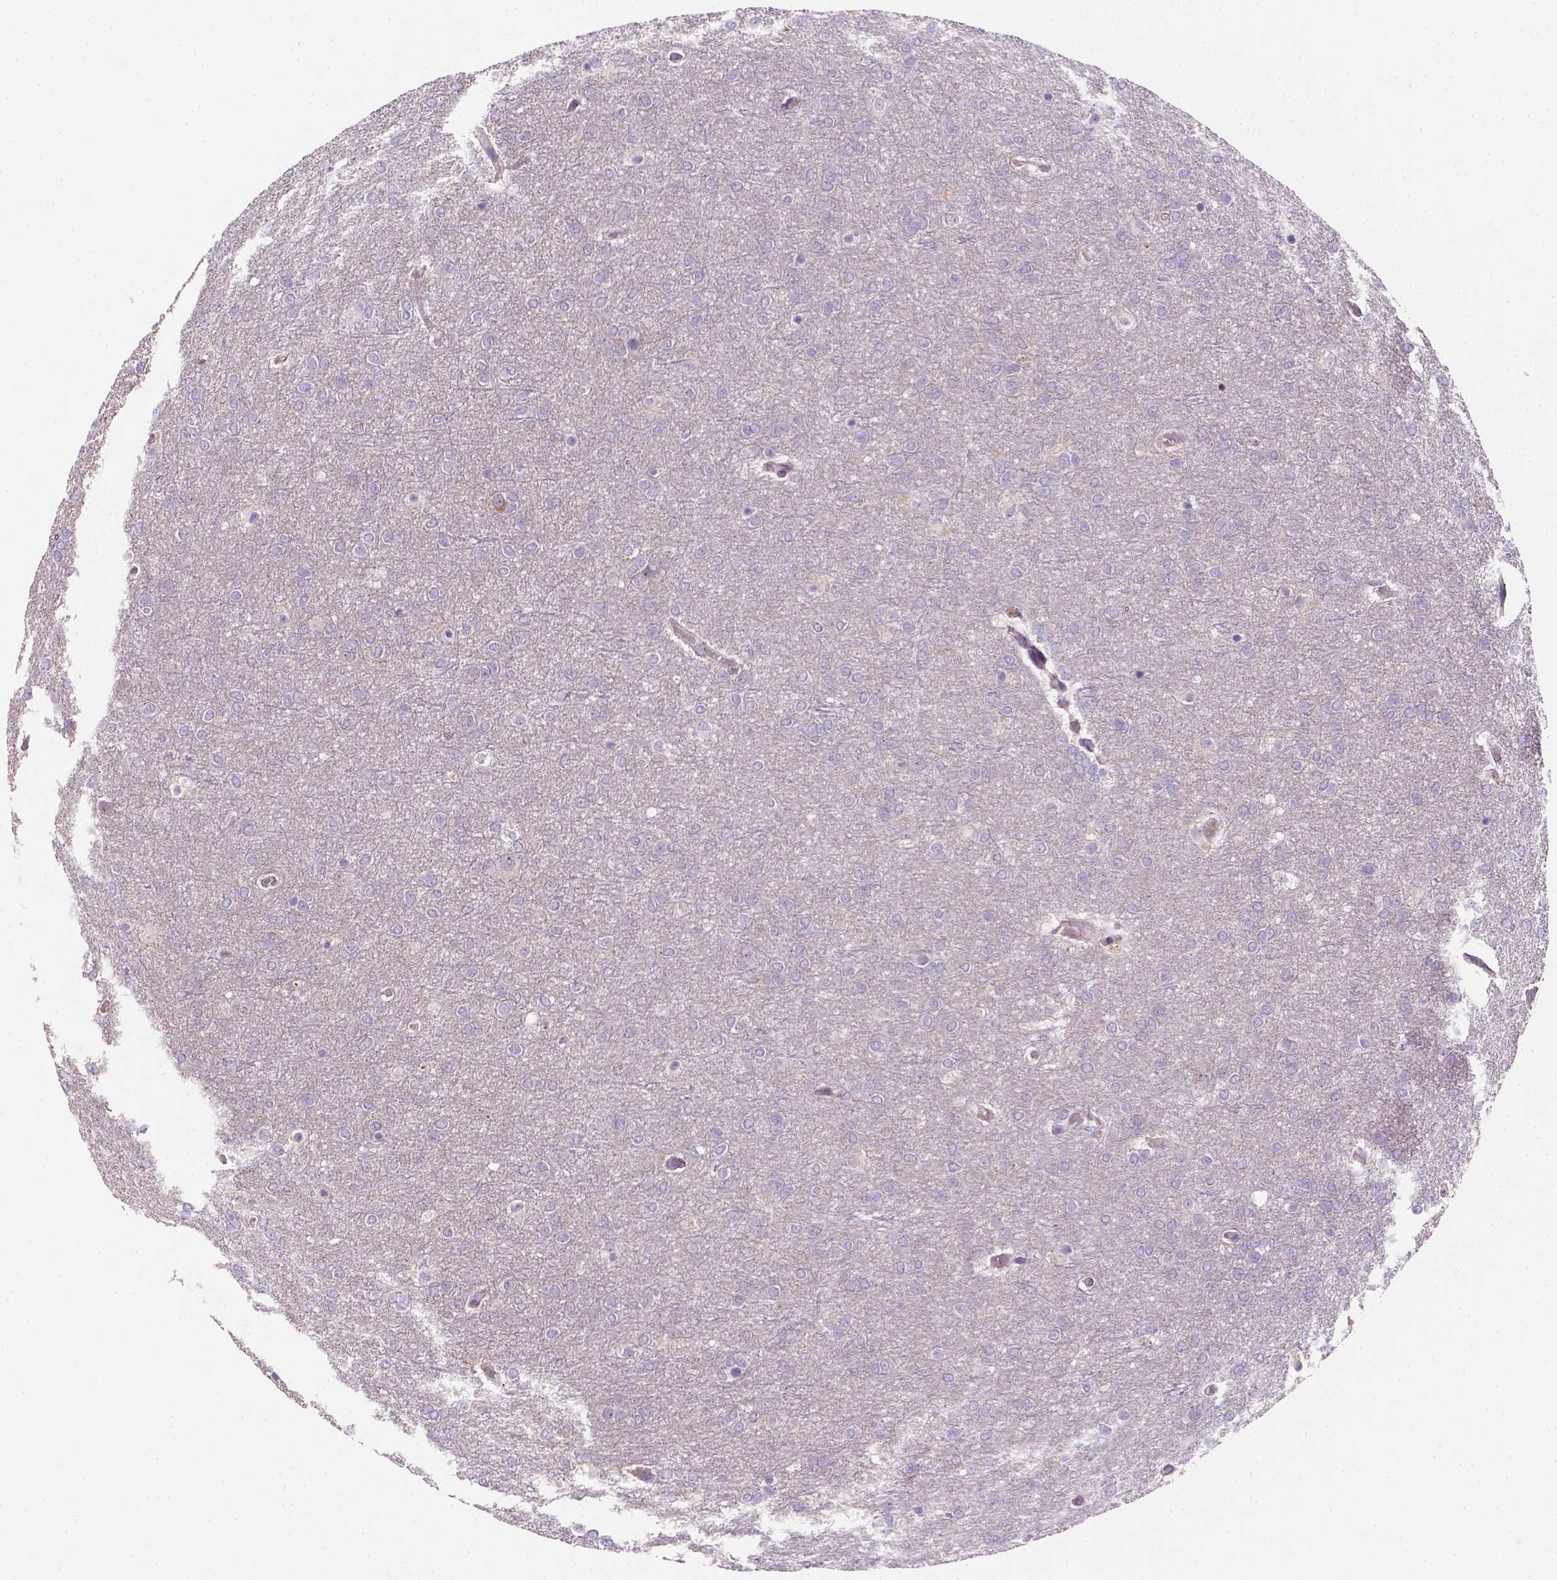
{"staining": {"intensity": "negative", "quantity": "none", "location": "none"}, "tissue": "glioma", "cell_type": "Tumor cells", "image_type": "cancer", "snomed": [{"axis": "morphology", "description": "Glioma, malignant, High grade"}, {"axis": "topography", "description": "Brain"}], "caption": "IHC histopathology image of neoplastic tissue: human malignant high-grade glioma stained with DAB exhibits no significant protein positivity in tumor cells.", "gene": "HTRA1", "patient": {"sex": "female", "age": 61}}